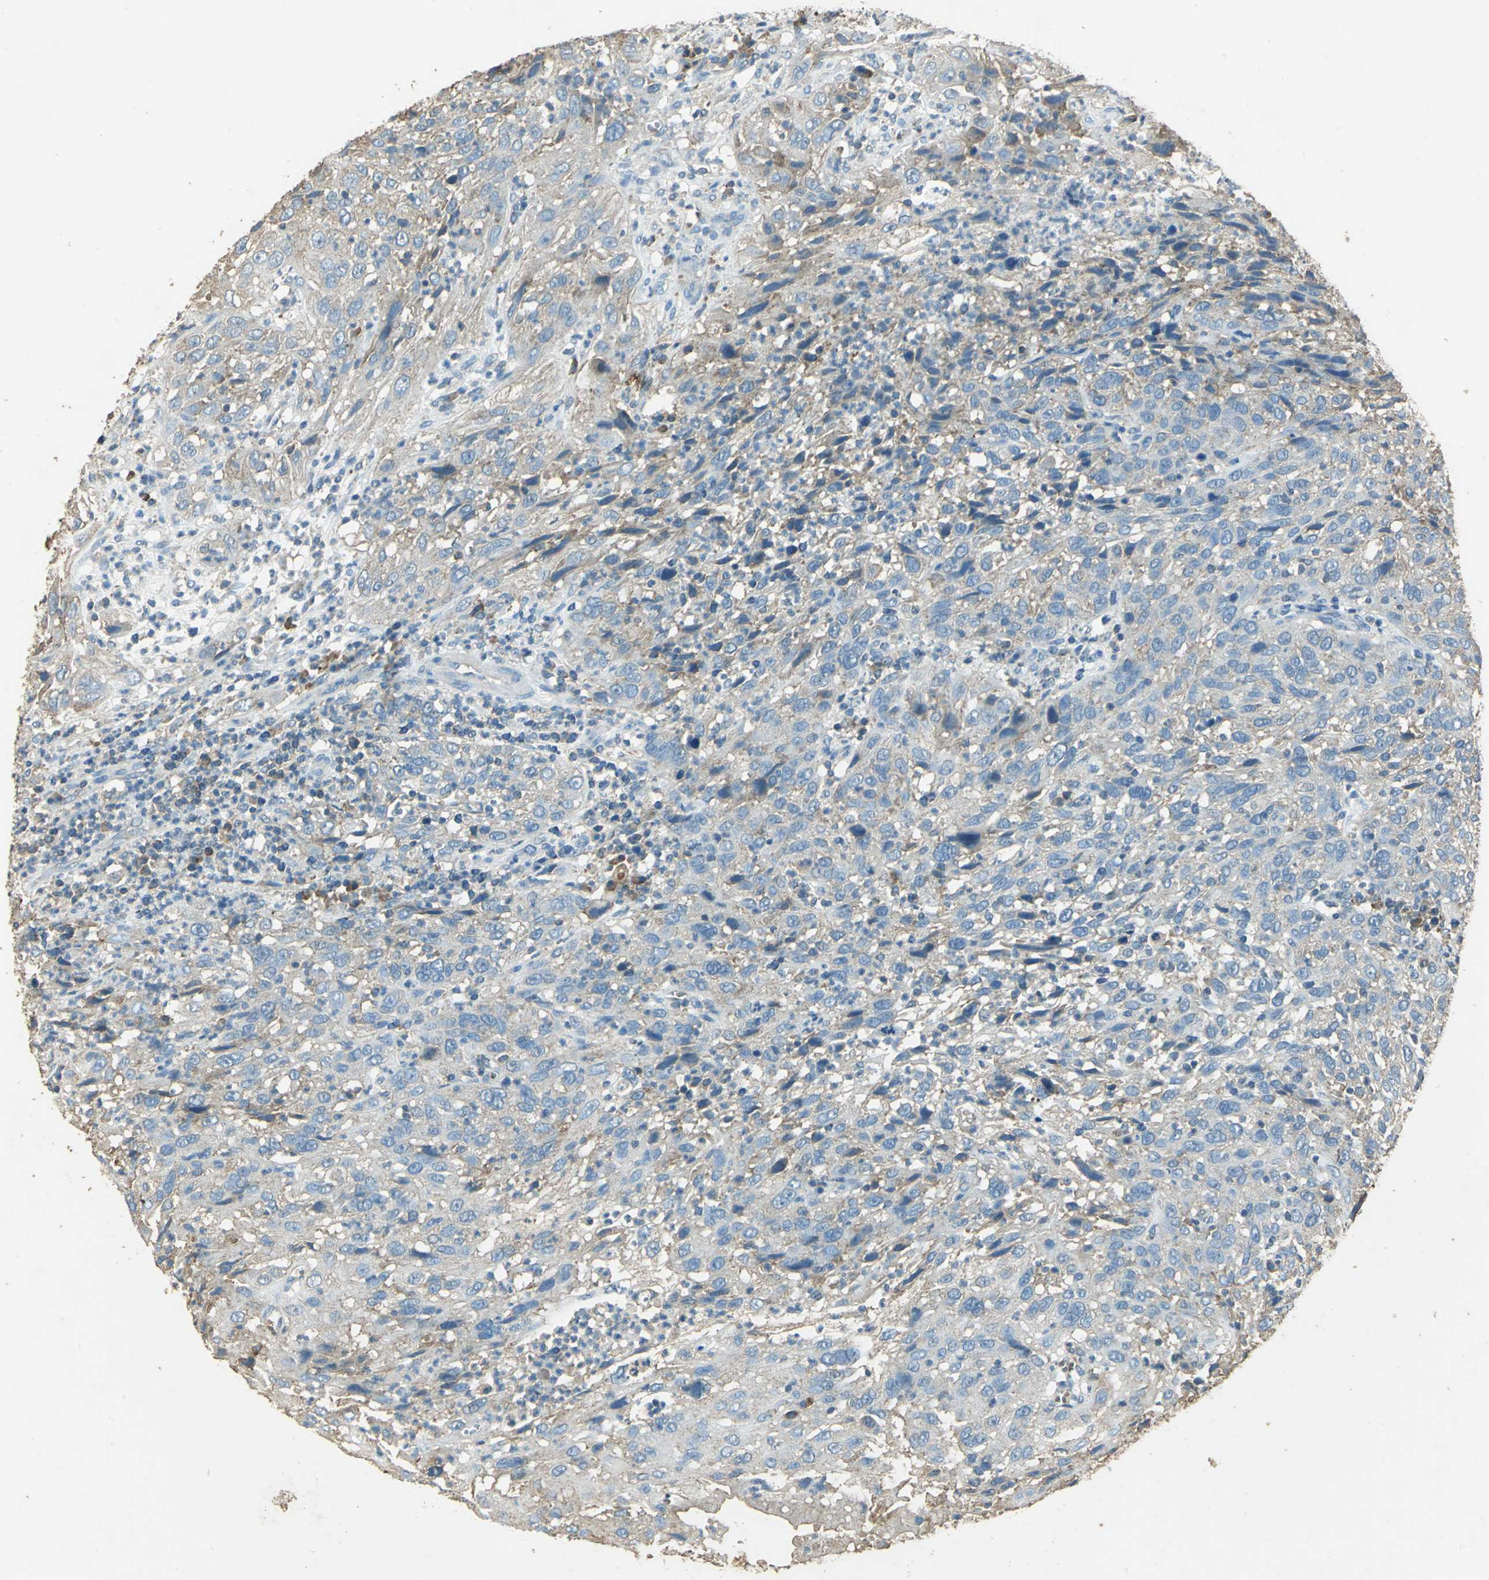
{"staining": {"intensity": "weak", "quantity": "25%-75%", "location": "cytoplasmic/membranous"}, "tissue": "cervical cancer", "cell_type": "Tumor cells", "image_type": "cancer", "snomed": [{"axis": "morphology", "description": "Squamous cell carcinoma, NOS"}, {"axis": "topography", "description": "Cervix"}], "caption": "Cervical cancer stained with DAB (3,3'-diaminobenzidine) IHC exhibits low levels of weak cytoplasmic/membranous expression in about 25%-75% of tumor cells.", "gene": "TRAPPC2", "patient": {"sex": "female", "age": 32}}